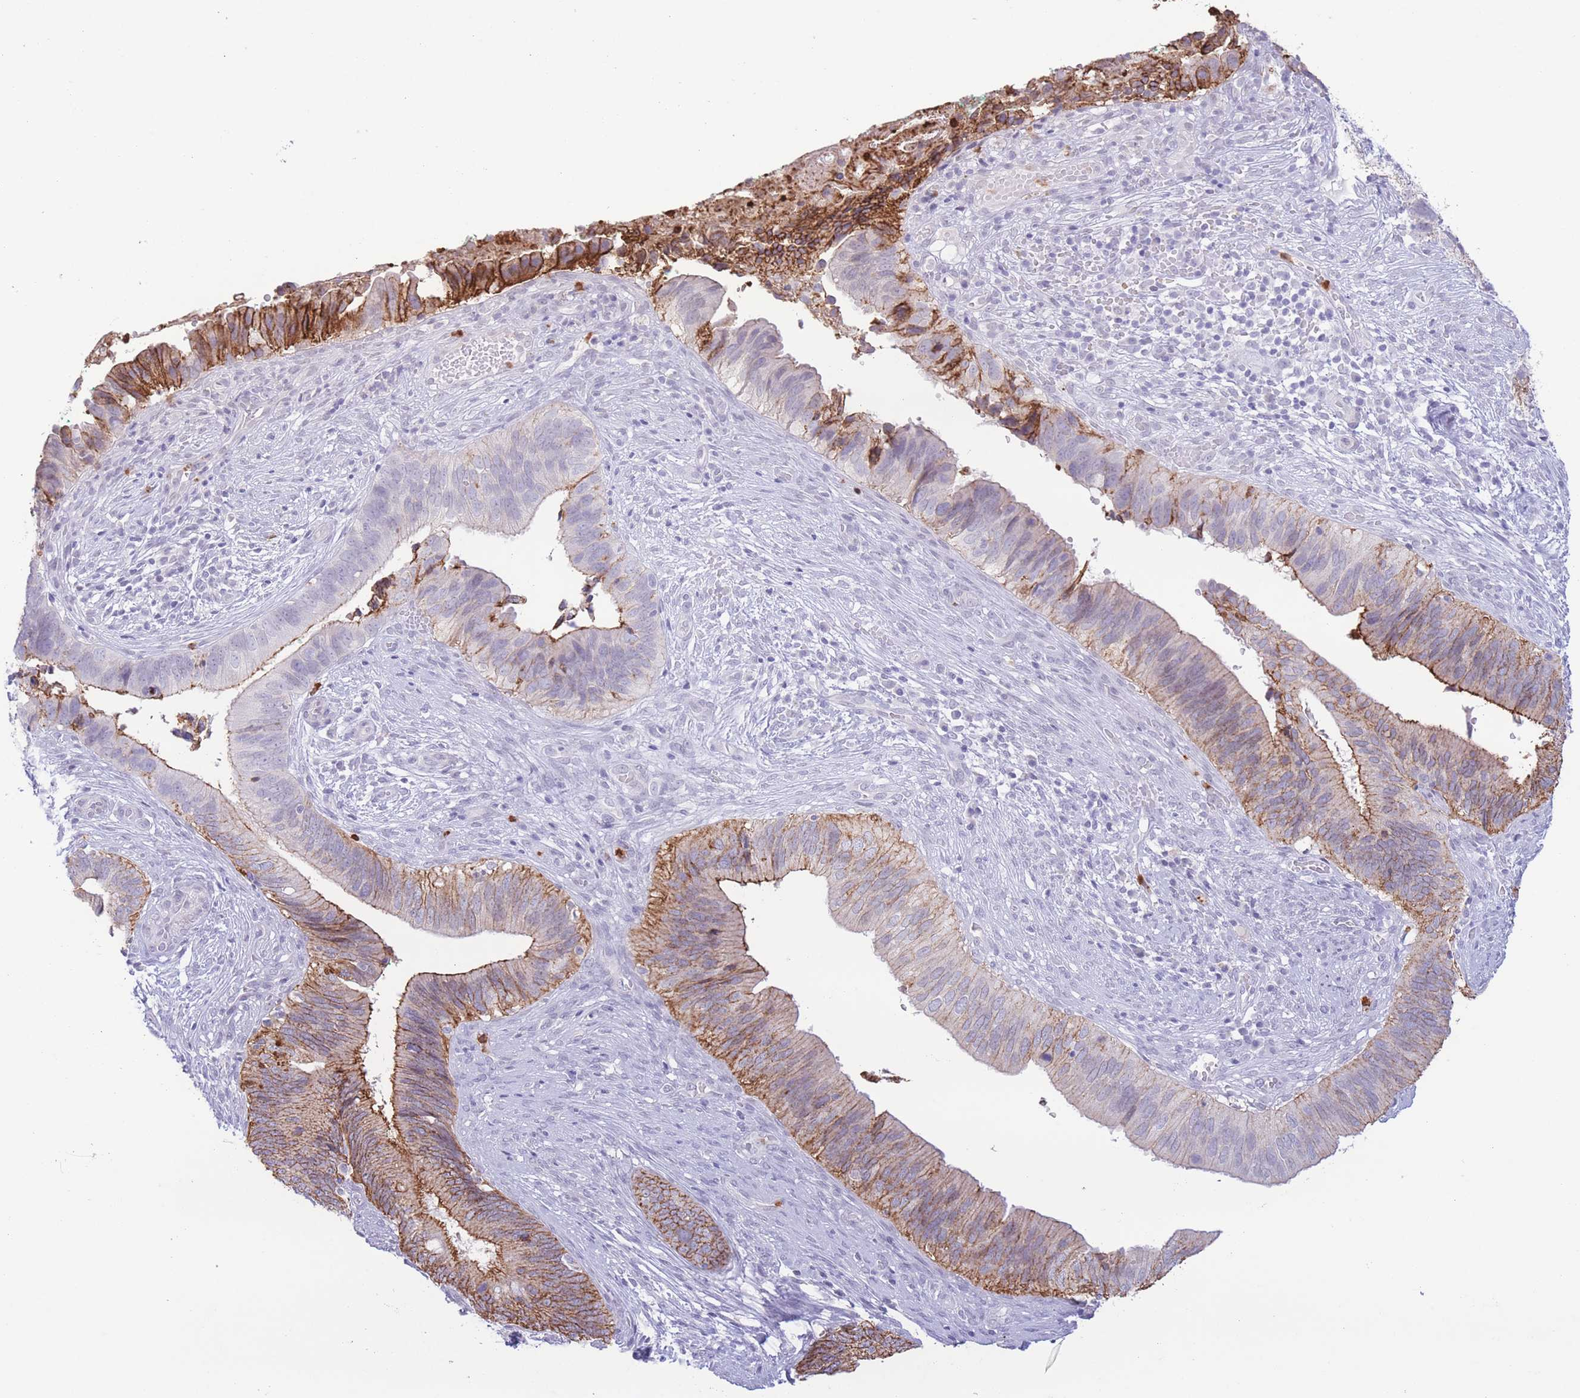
{"staining": {"intensity": "strong", "quantity": "25%-75%", "location": "cytoplasmic/membranous"}, "tissue": "cervical cancer", "cell_type": "Tumor cells", "image_type": "cancer", "snomed": [{"axis": "morphology", "description": "Adenocarcinoma, NOS"}, {"axis": "topography", "description": "Cervix"}], "caption": "The immunohistochemical stain labels strong cytoplasmic/membranous expression in tumor cells of cervical adenocarcinoma tissue.", "gene": "LCLAT1", "patient": {"sex": "female", "age": 42}}